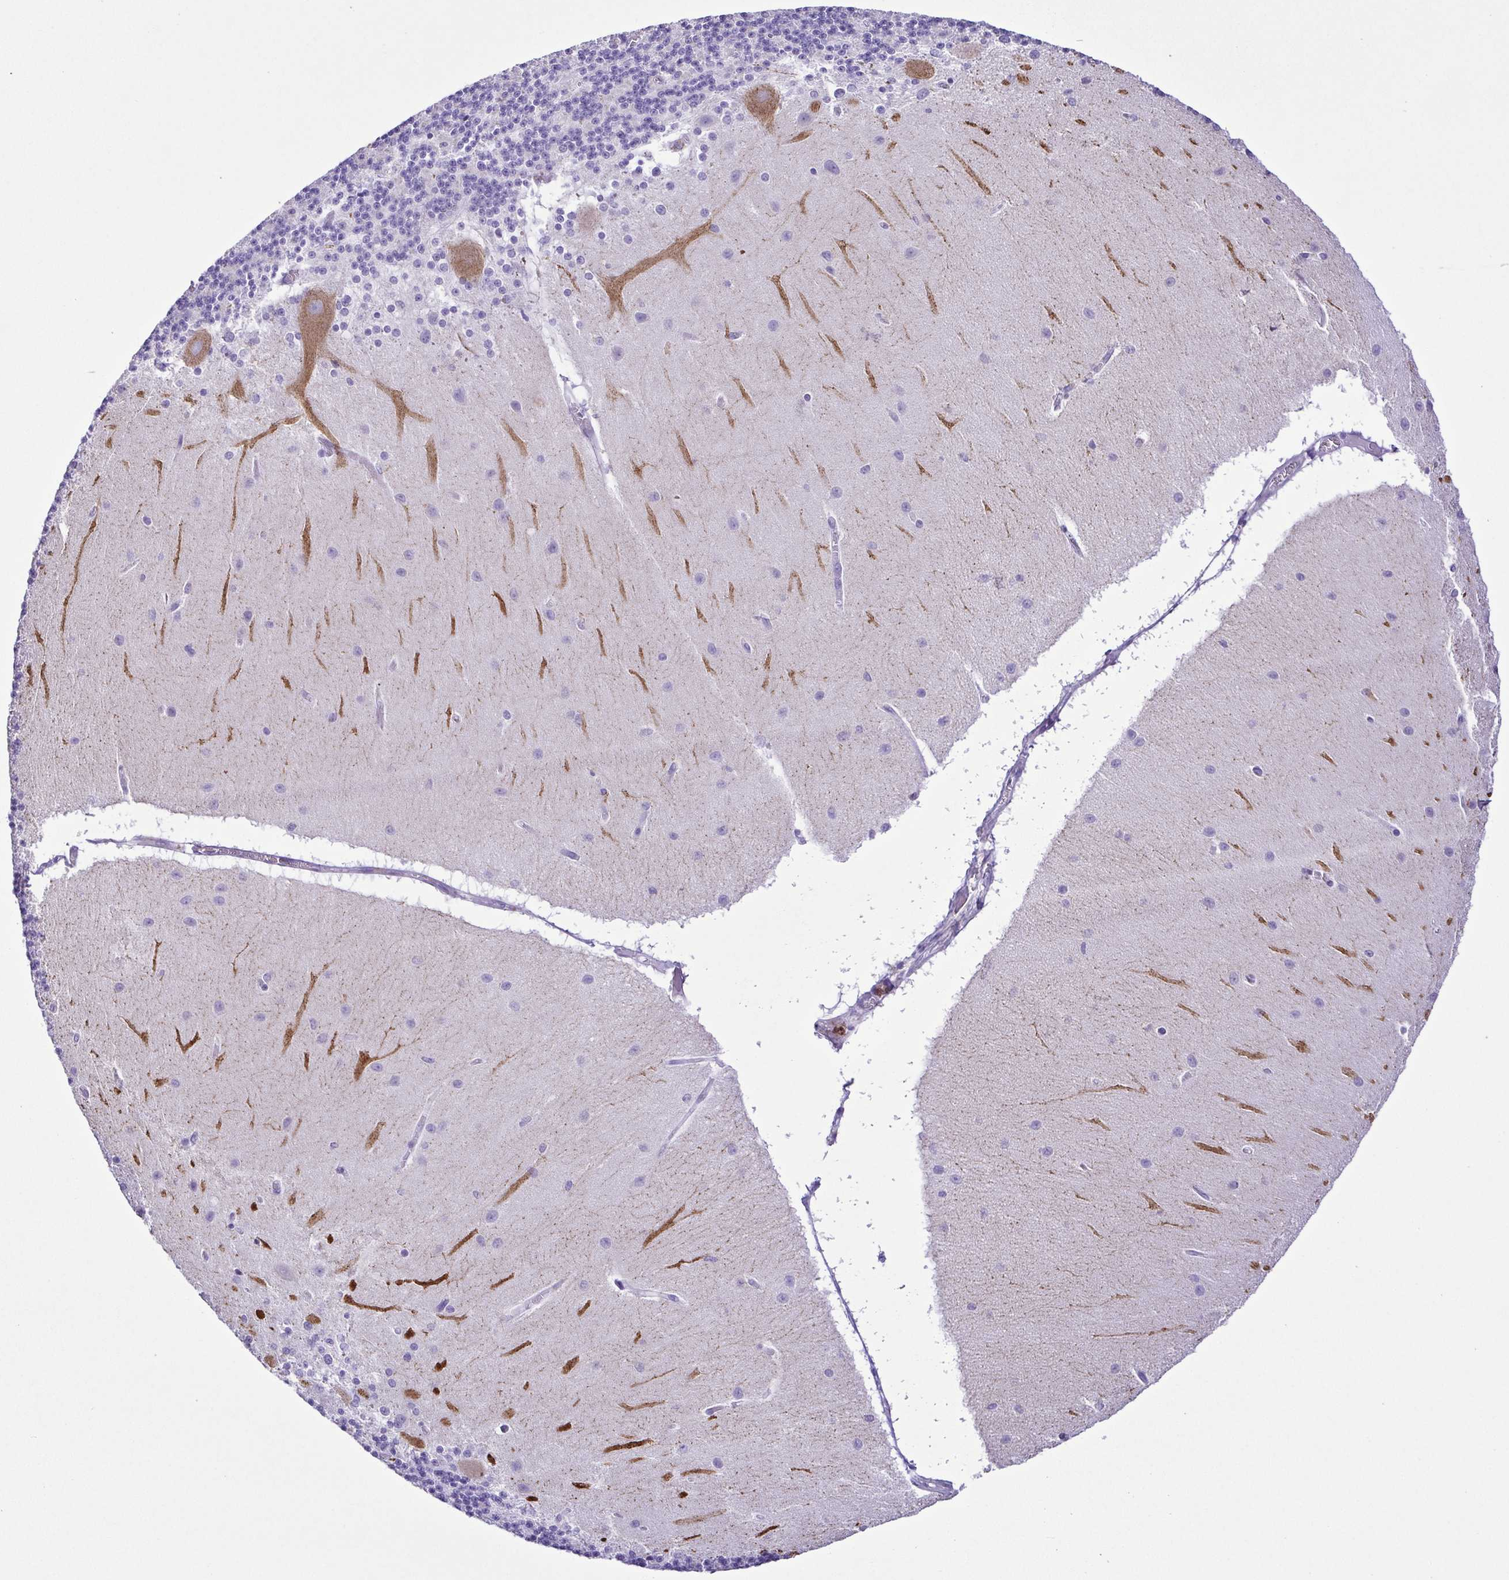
{"staining": {"intensity": "negative", "quantity": "none", "location": "none"}, "tissue": "cerebellum", "cell_type": "Cells in granular layer", "image_type": "normal", "snomed": [{"axis": "morphology", "description": "Normal tissue, NOS"}, {"axis": "topography", "description": "Cerebellum"}], "caption": "Immunohistochemistry (IHC) histopathology image of benign cerebellum stained for a protein (brown), which exhibits no expression in cells in granular layer. (Immunohistochemistry, brightfield microscopy, high magnification).", "gene": "PAK3", "patient": {"sex": "female", "age": 54}}